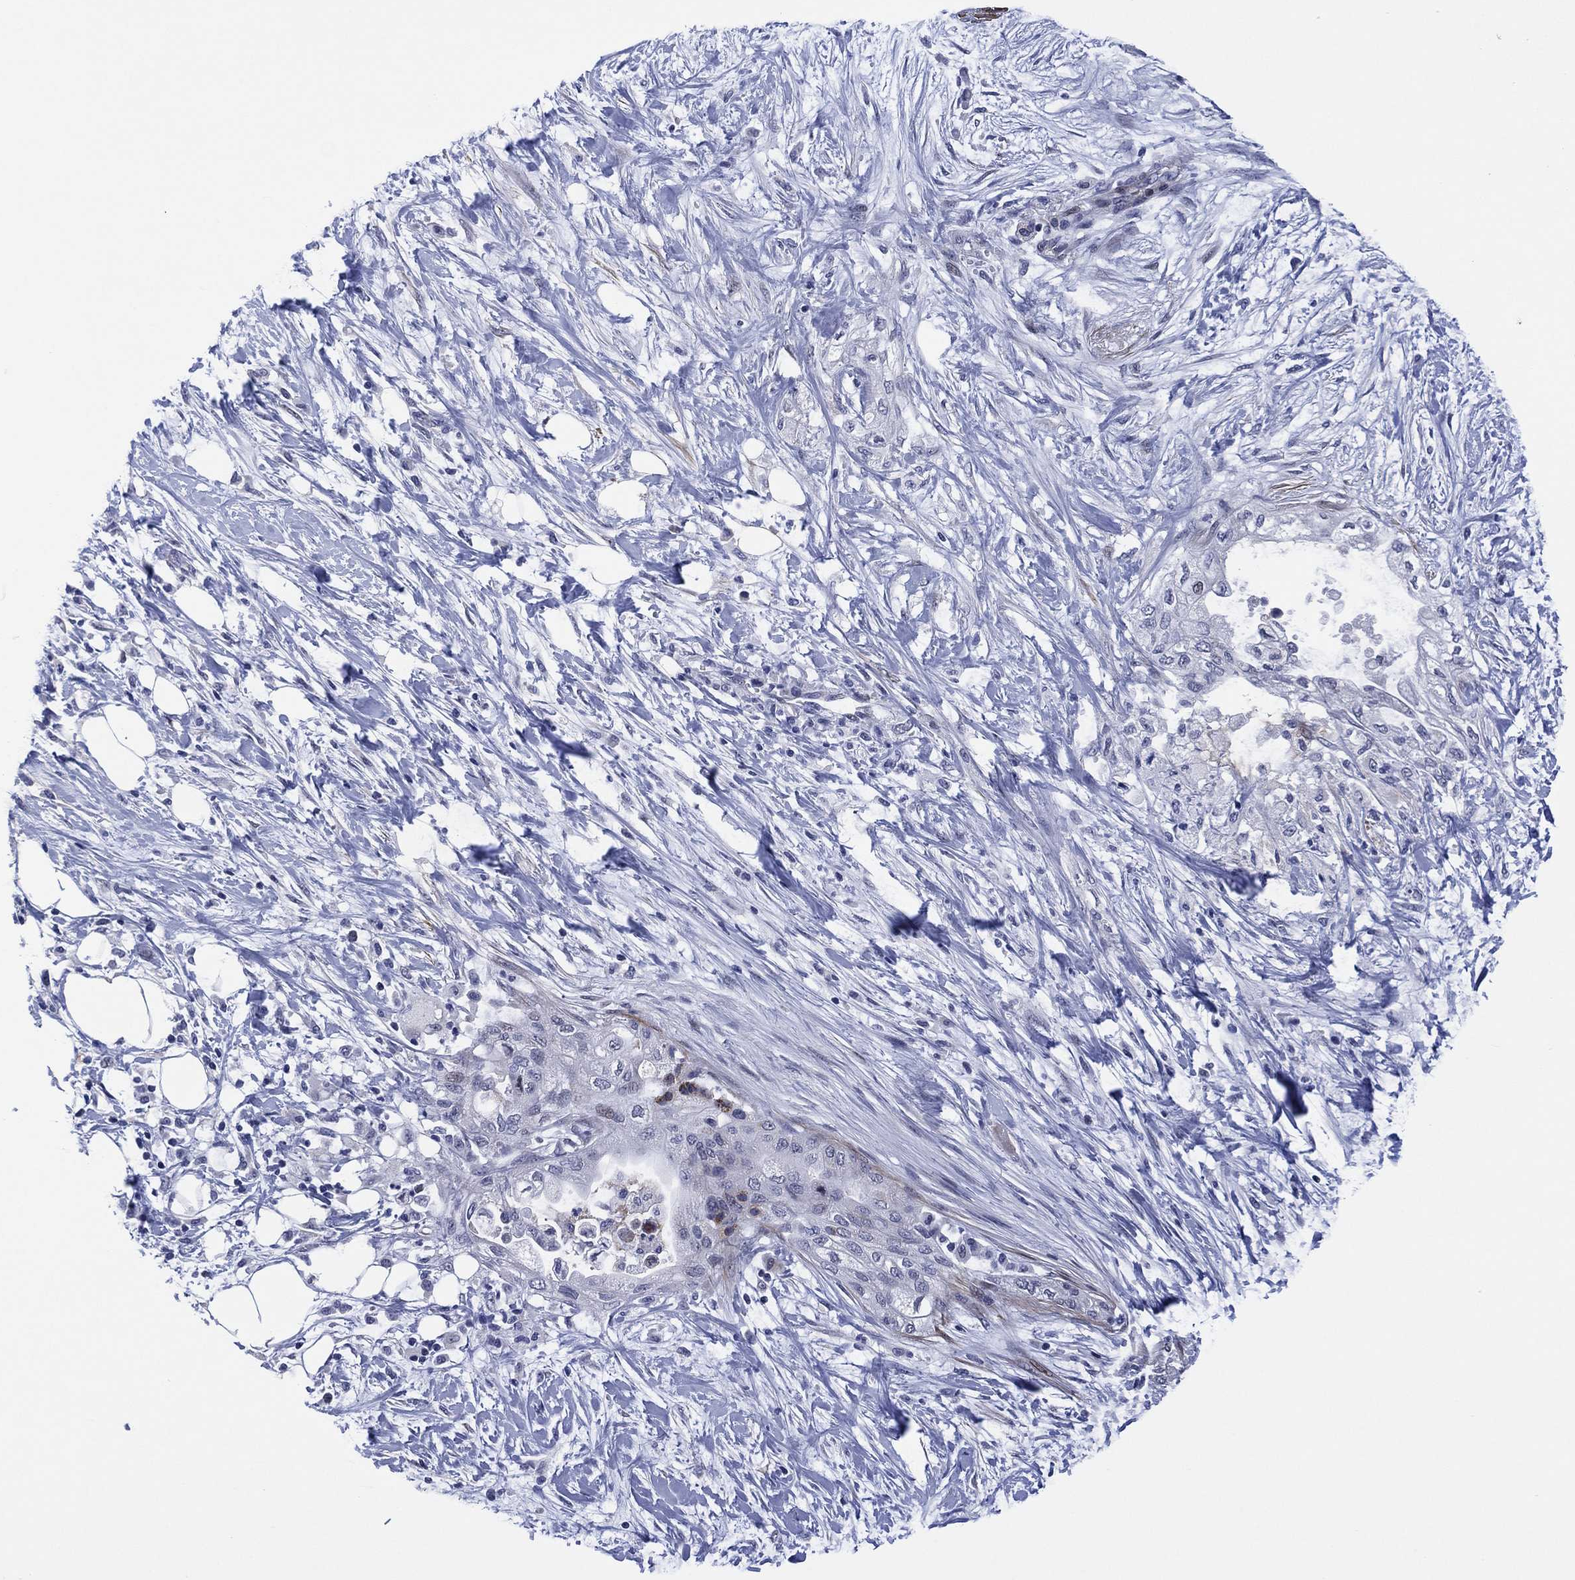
{"staining": {"intensity": "negative", "quantity": "none", "location": "none"}, "tissue": "pancreatic cancer", "cell_type": "Tumor cells", "image_type": "cancer", "snomed": [{"axis": "morphology", "description": "Normal tissue, NOS"}, {"axis": "morphology", "description": "Adenocarcinoma, NOS"}, {"axis": "topography", "description": "Pancreas"}, {"axis": "topography", "description": "Duodenum"}], "caption": "The histopathology image displays no staining of tumor cells in pancreatic cancer (adenocarcinoma).", "gene": "CLIP3", "patient": {"sex": "female", "age": 60}}